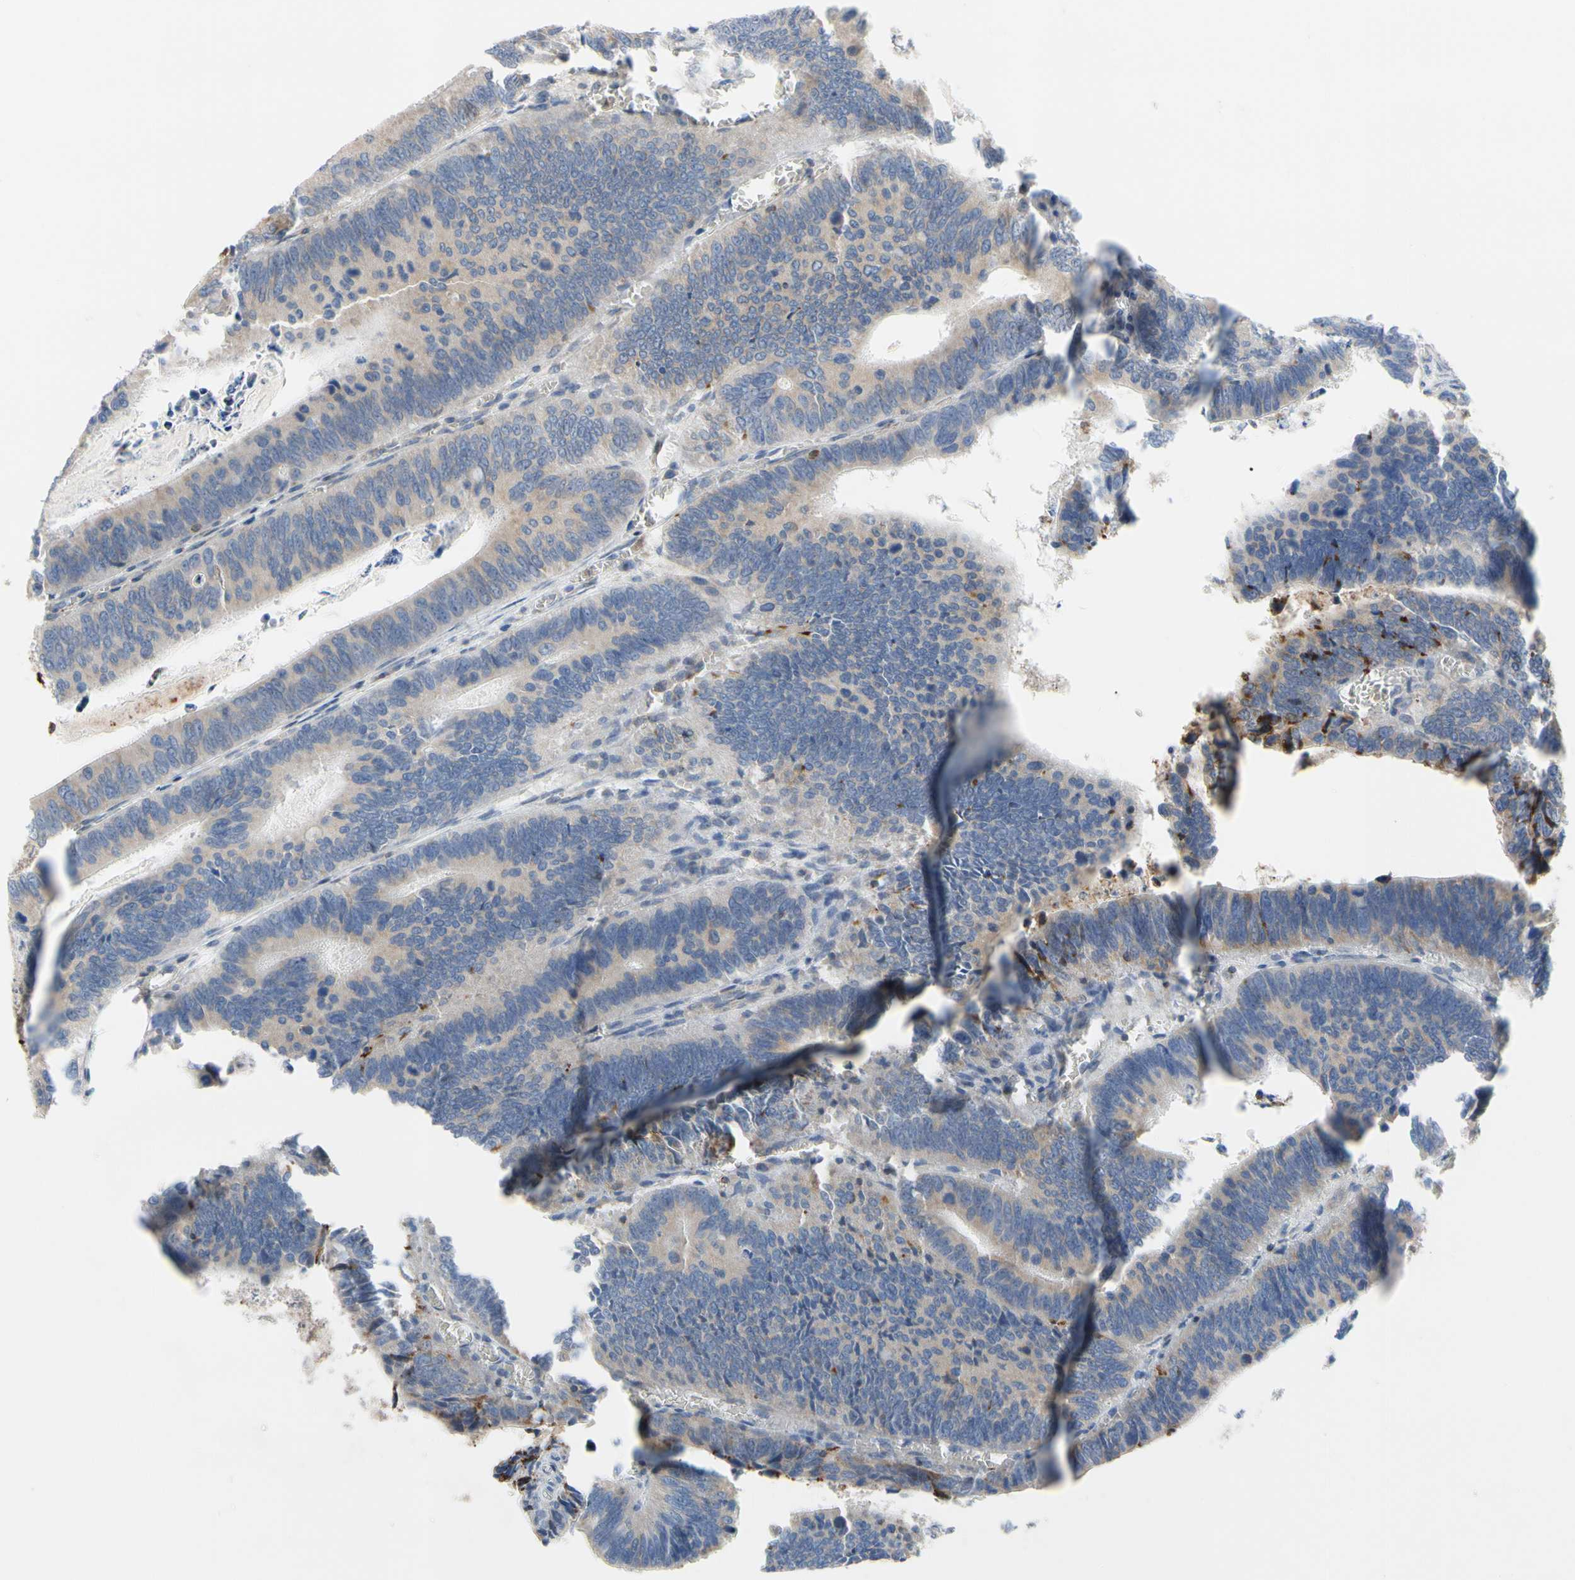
{"staining": {"intensity": "weak", "quantity": "25%-75%", "location": "cytoplasmic/membranous"}, "tissue": "colorectal cancer", "cell_type": "Tumor cells", "image_type": "cancer", "snomed": [{"axis": "morphology", "description": "Adenocarcinoma, NOS"}, {"axis": "topography", "description": "Colon"}], "caption": "Colorectal adenocarcinoma stained for a protein displays weak cytoplasmic/membranous positivity in tumor cells.", "gene": "MCL1", "patient": {"sex": "male", "age": 72}}